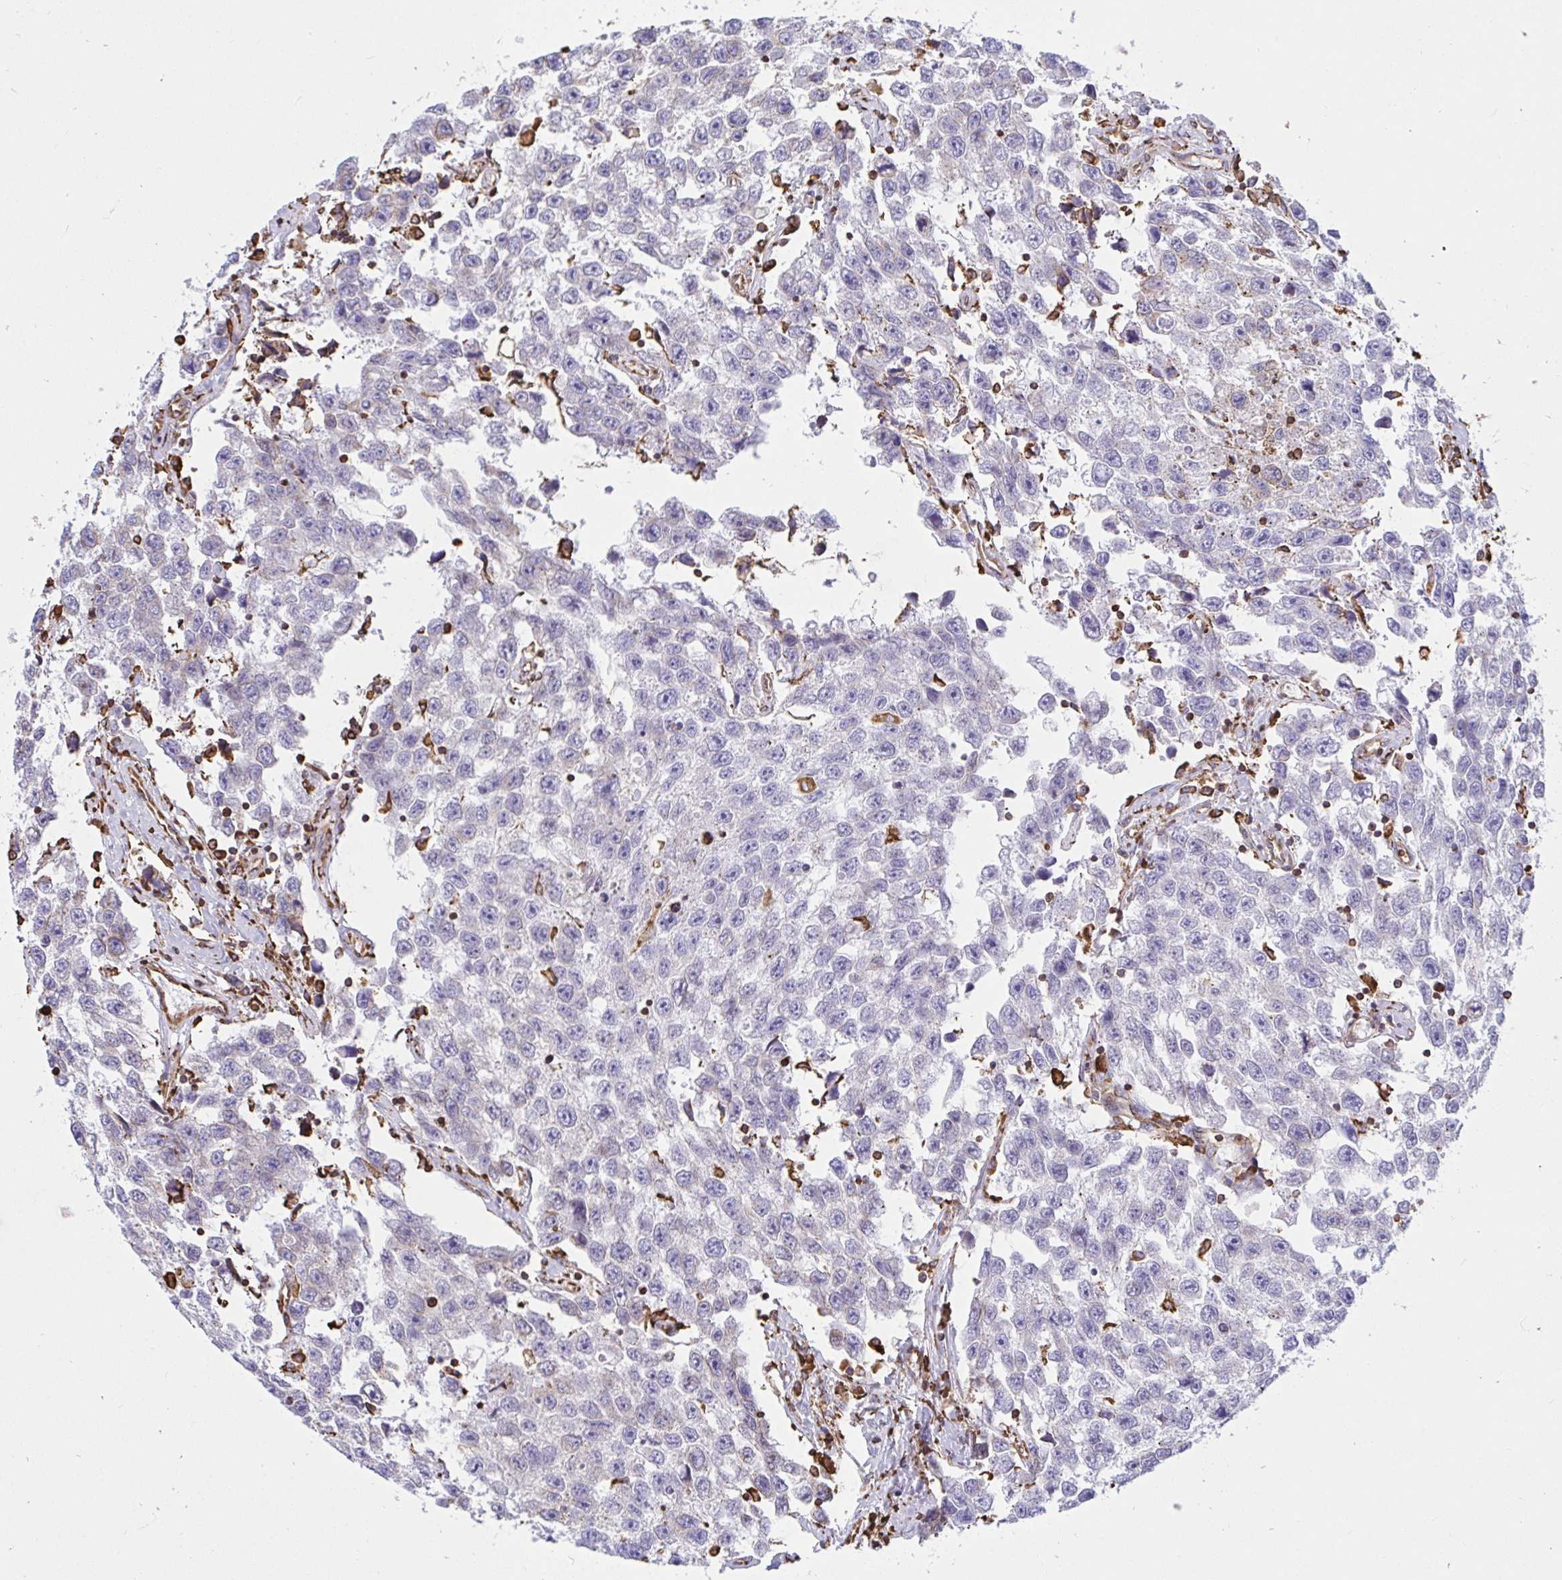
{"staining": {"intensity": "negative", "quantity": "none", "location": "none"}, "tissue": "testis cancer", "cell_type": "Tumor cells", "image_type": "cancer", "snomed": [{"axis": "morphology", "description": "Seminoma, NOS"}, {"axis": "topography", "description": "Testis"}], "caption": "IHC of testis cancer (seminoma) demonstrates no expression in tumor cells.", "gene": "CLGN", "patient": {"sex": "male", "age": 33}}